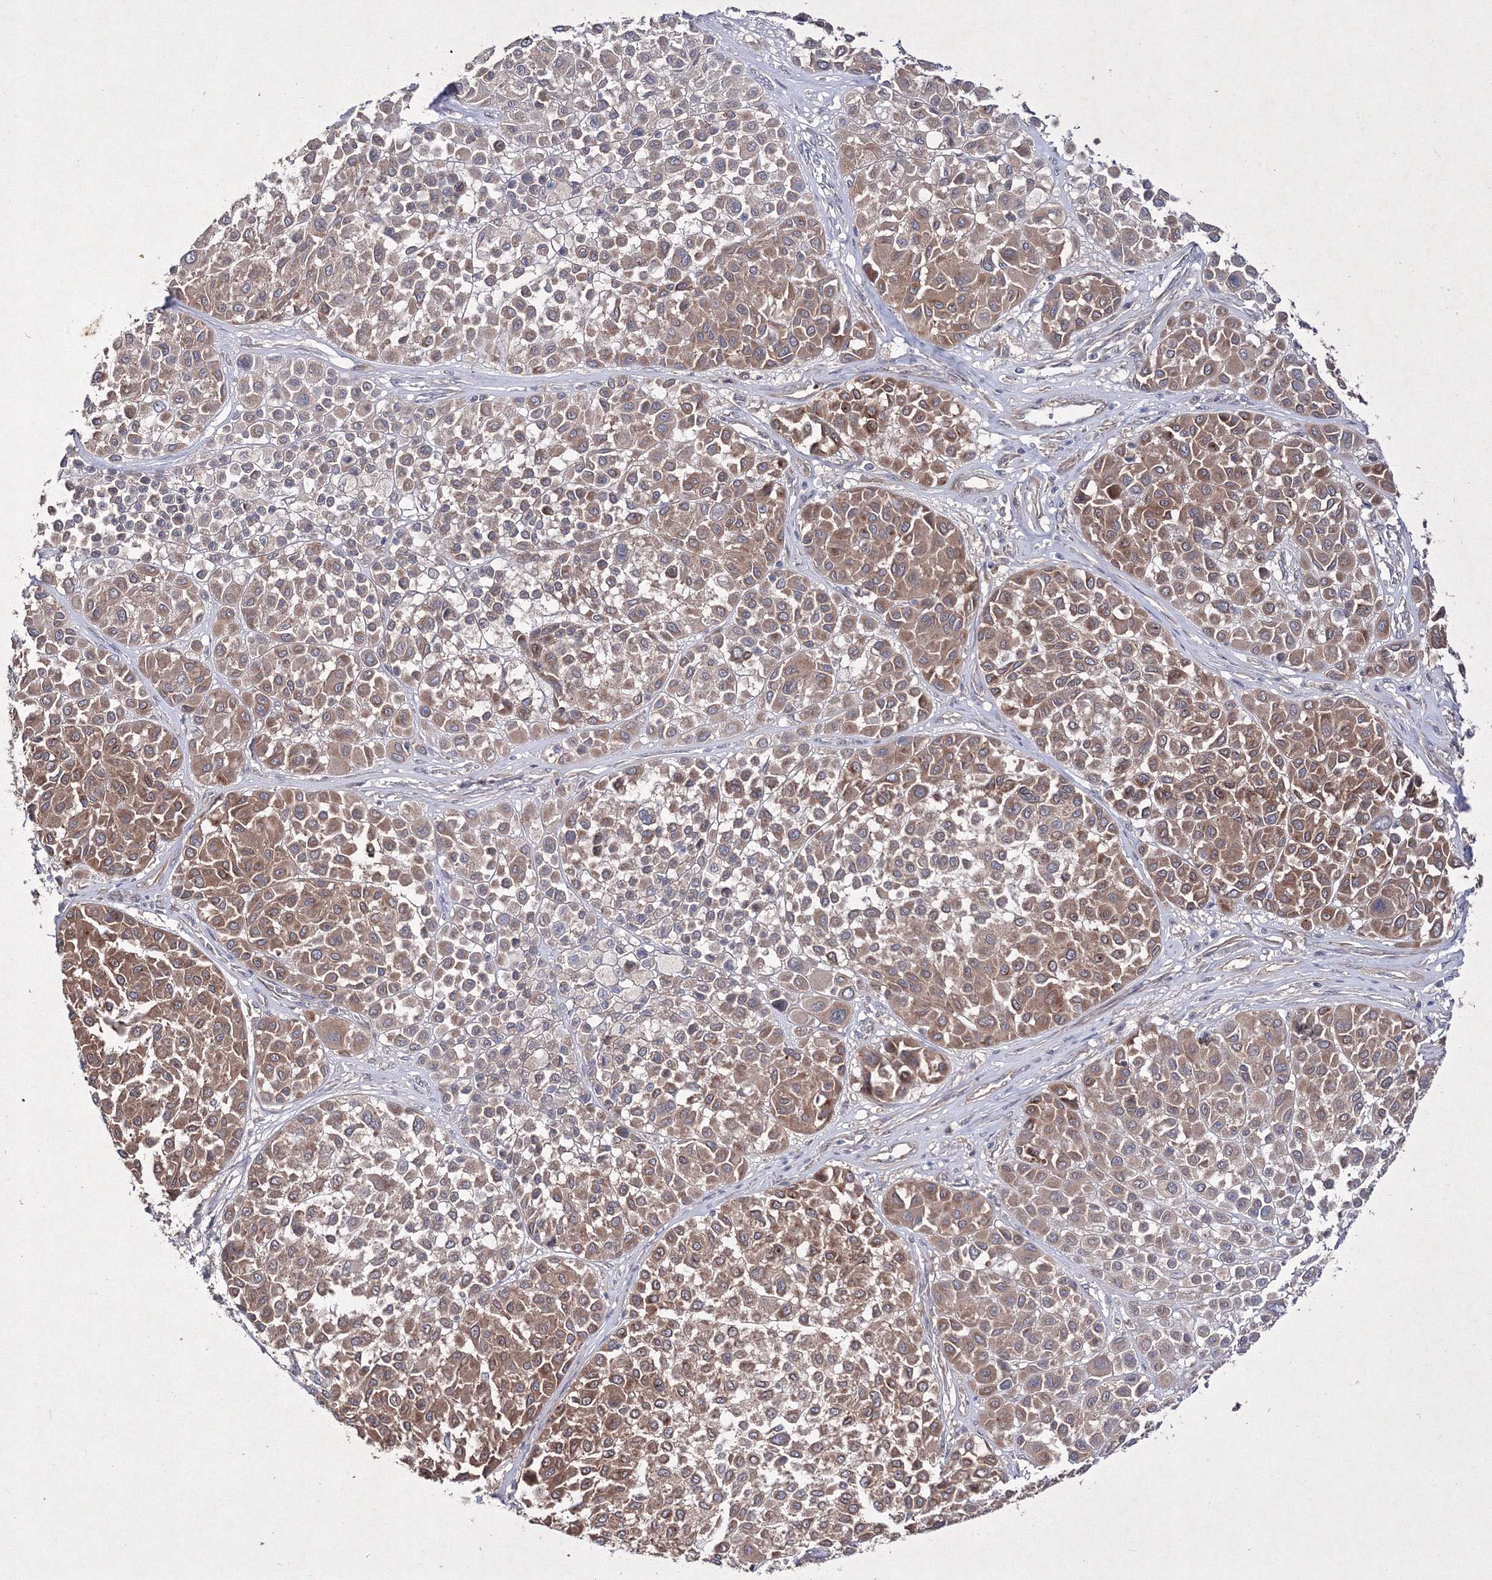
{"staining": {"intensity": "moderate", "quantity": ">75%", "location": "cytoplasmic/membranous"}, "tissue": "melanoma", "cell_type": "Tumor cells", "image_type": "cancer", "snomed": [{"axis": "morphology", "description": "Malignant melanoma, Metastatic site"}, {"axis": "topography", "description": "Soft tissue"}], "caption": "There is medium levels of moderate cytoplasmic/membranous positivity in tumor cells of melanoma, as demonstrated by immunohistochemical staining (brown color).", "gene": "GFM1", "patient": {"sex": "male", "age": 41}}